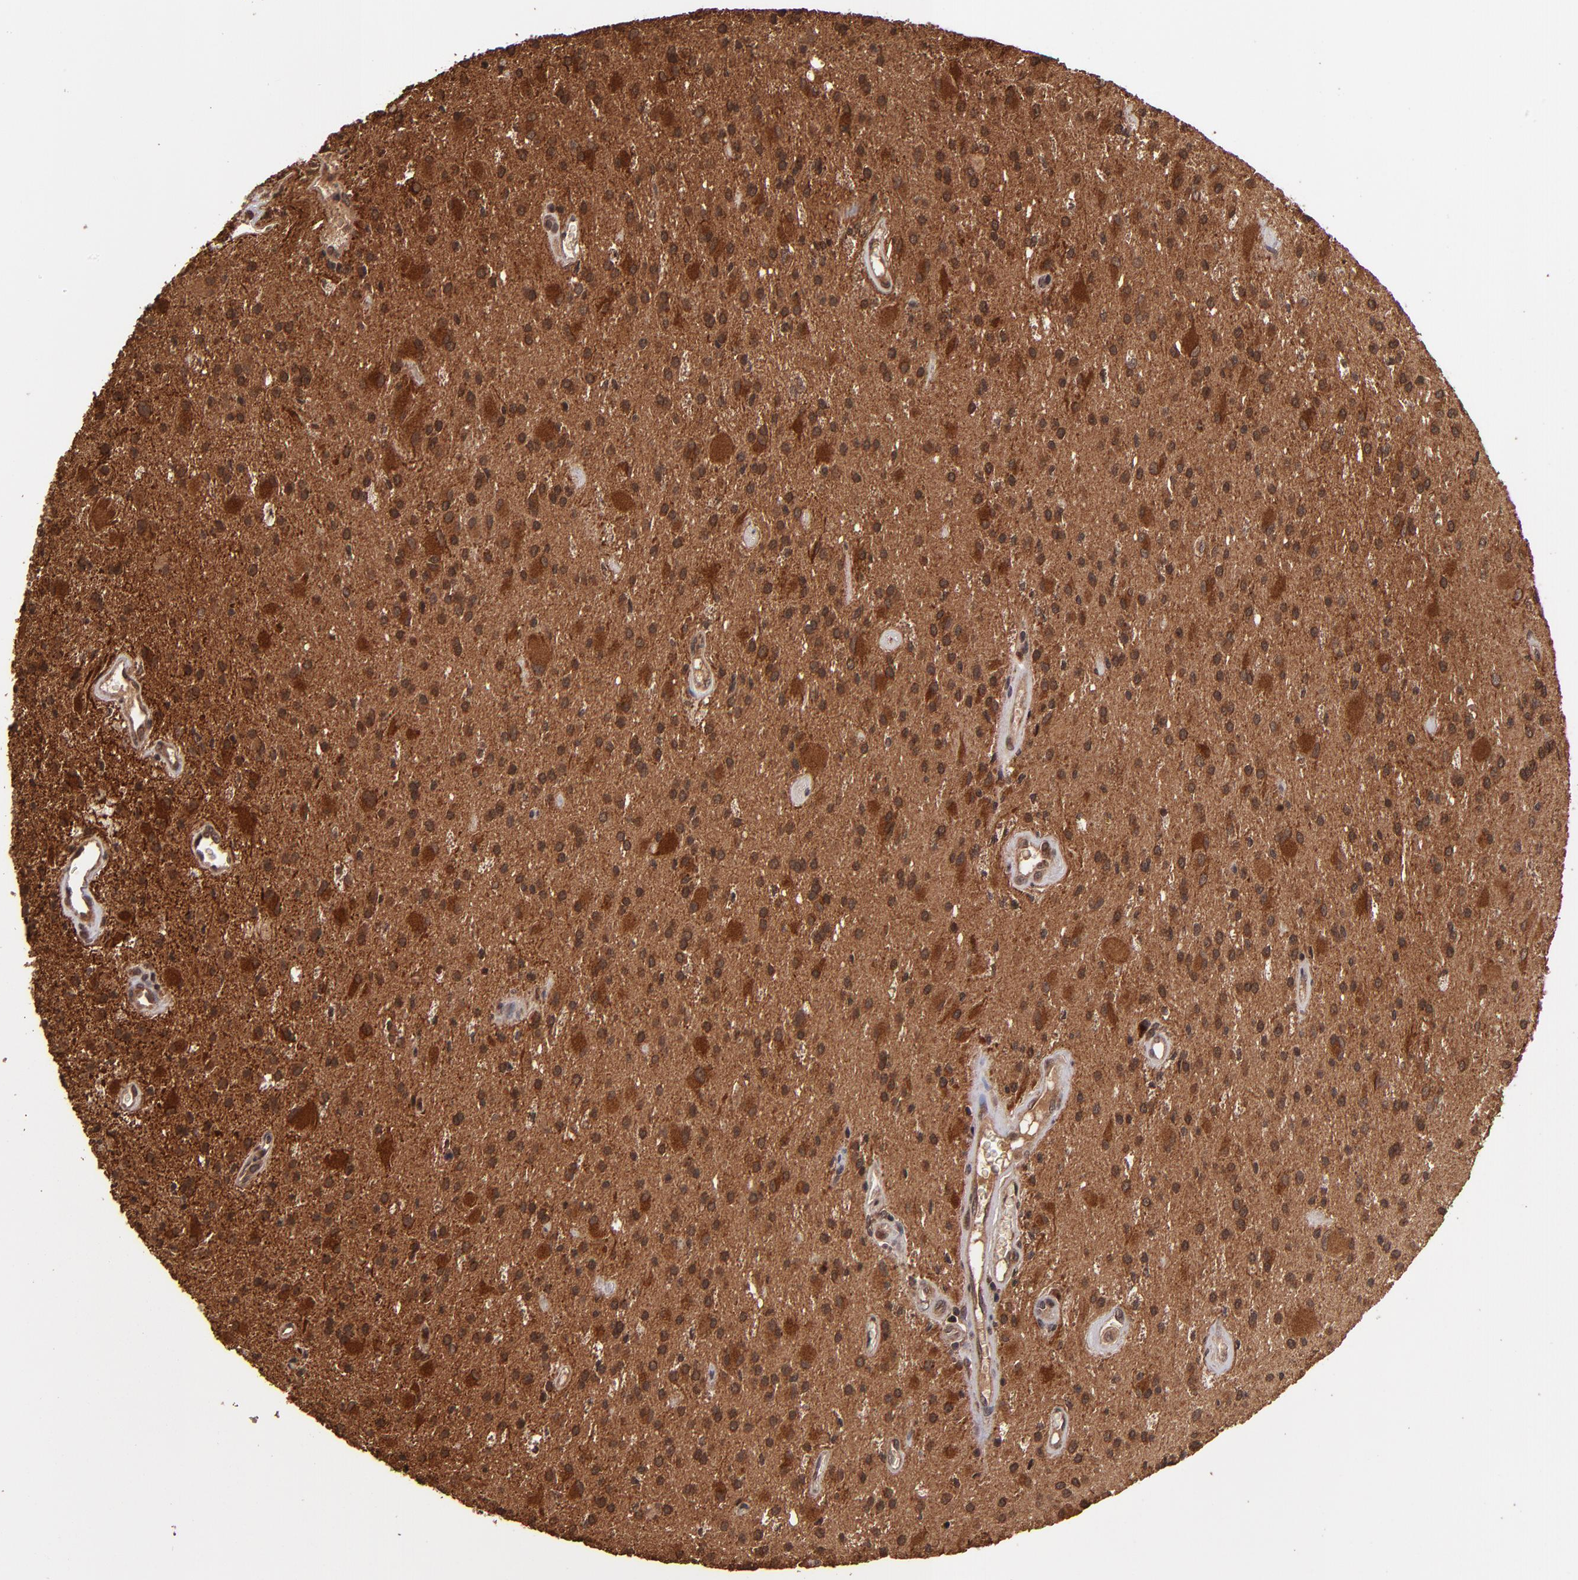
{"staining": {"intensity": "strong", "quantity": ">75%", "location": "cytoplasmic/membranous"}, "tissue": "glioma", "cell_type": "Tumor cells", "image_type": "cancer", "snomed": [{"axis": "morphology", "description": "Glioma, malignant, Low grade"}, {"axis": "topography", "description": "Brain"}], "caption": "Human glioma stained with a brown dye demonstrates strong cytoplasmic/membranous positive staining in approximately >75% of tumor cells.", "gene": "NFE2L2", "patient": {"sex": "male", "age": 58}}